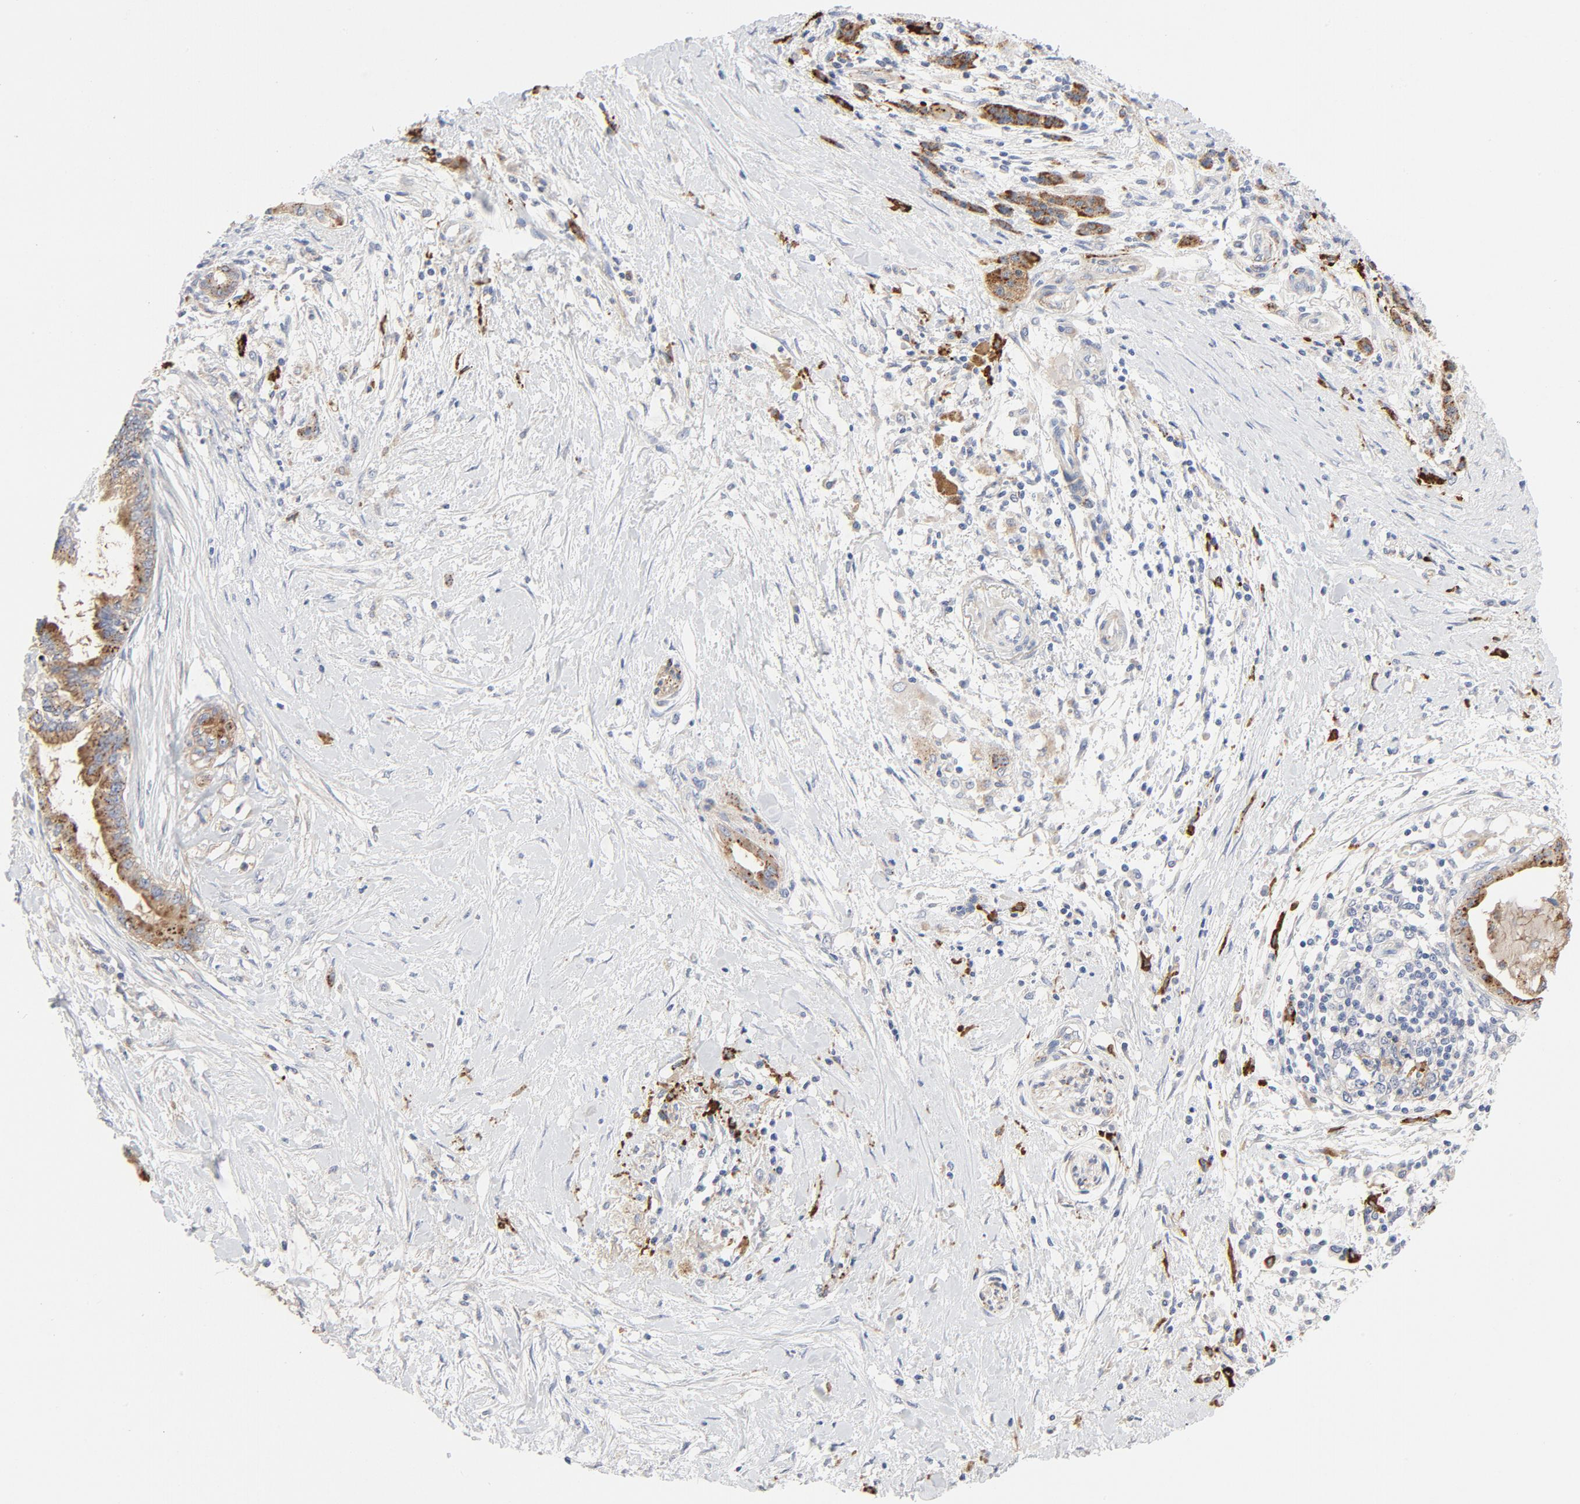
{"staining": {"intensity": "moderate", "quantity": ">75%", "location": "cytoplasmic/membranous"}, "tissue": "pancreatic cancer", "cell_type": "Tumor cells", "image_type": "cancer", "snomed": [{"axis": "morphology", "description": "Adenocarcinoma, NOS"}, {"axis": "topography", "description": "Pancreas"}], "caption": "The image exhibits a brown stain indicating the presence of a protein in the cytoplasmic/membranous of tumor cells in pancreatic adenocarcinoma.", "gene": "MAGEB17", "patient": {"sex": "female", "age": 64}}